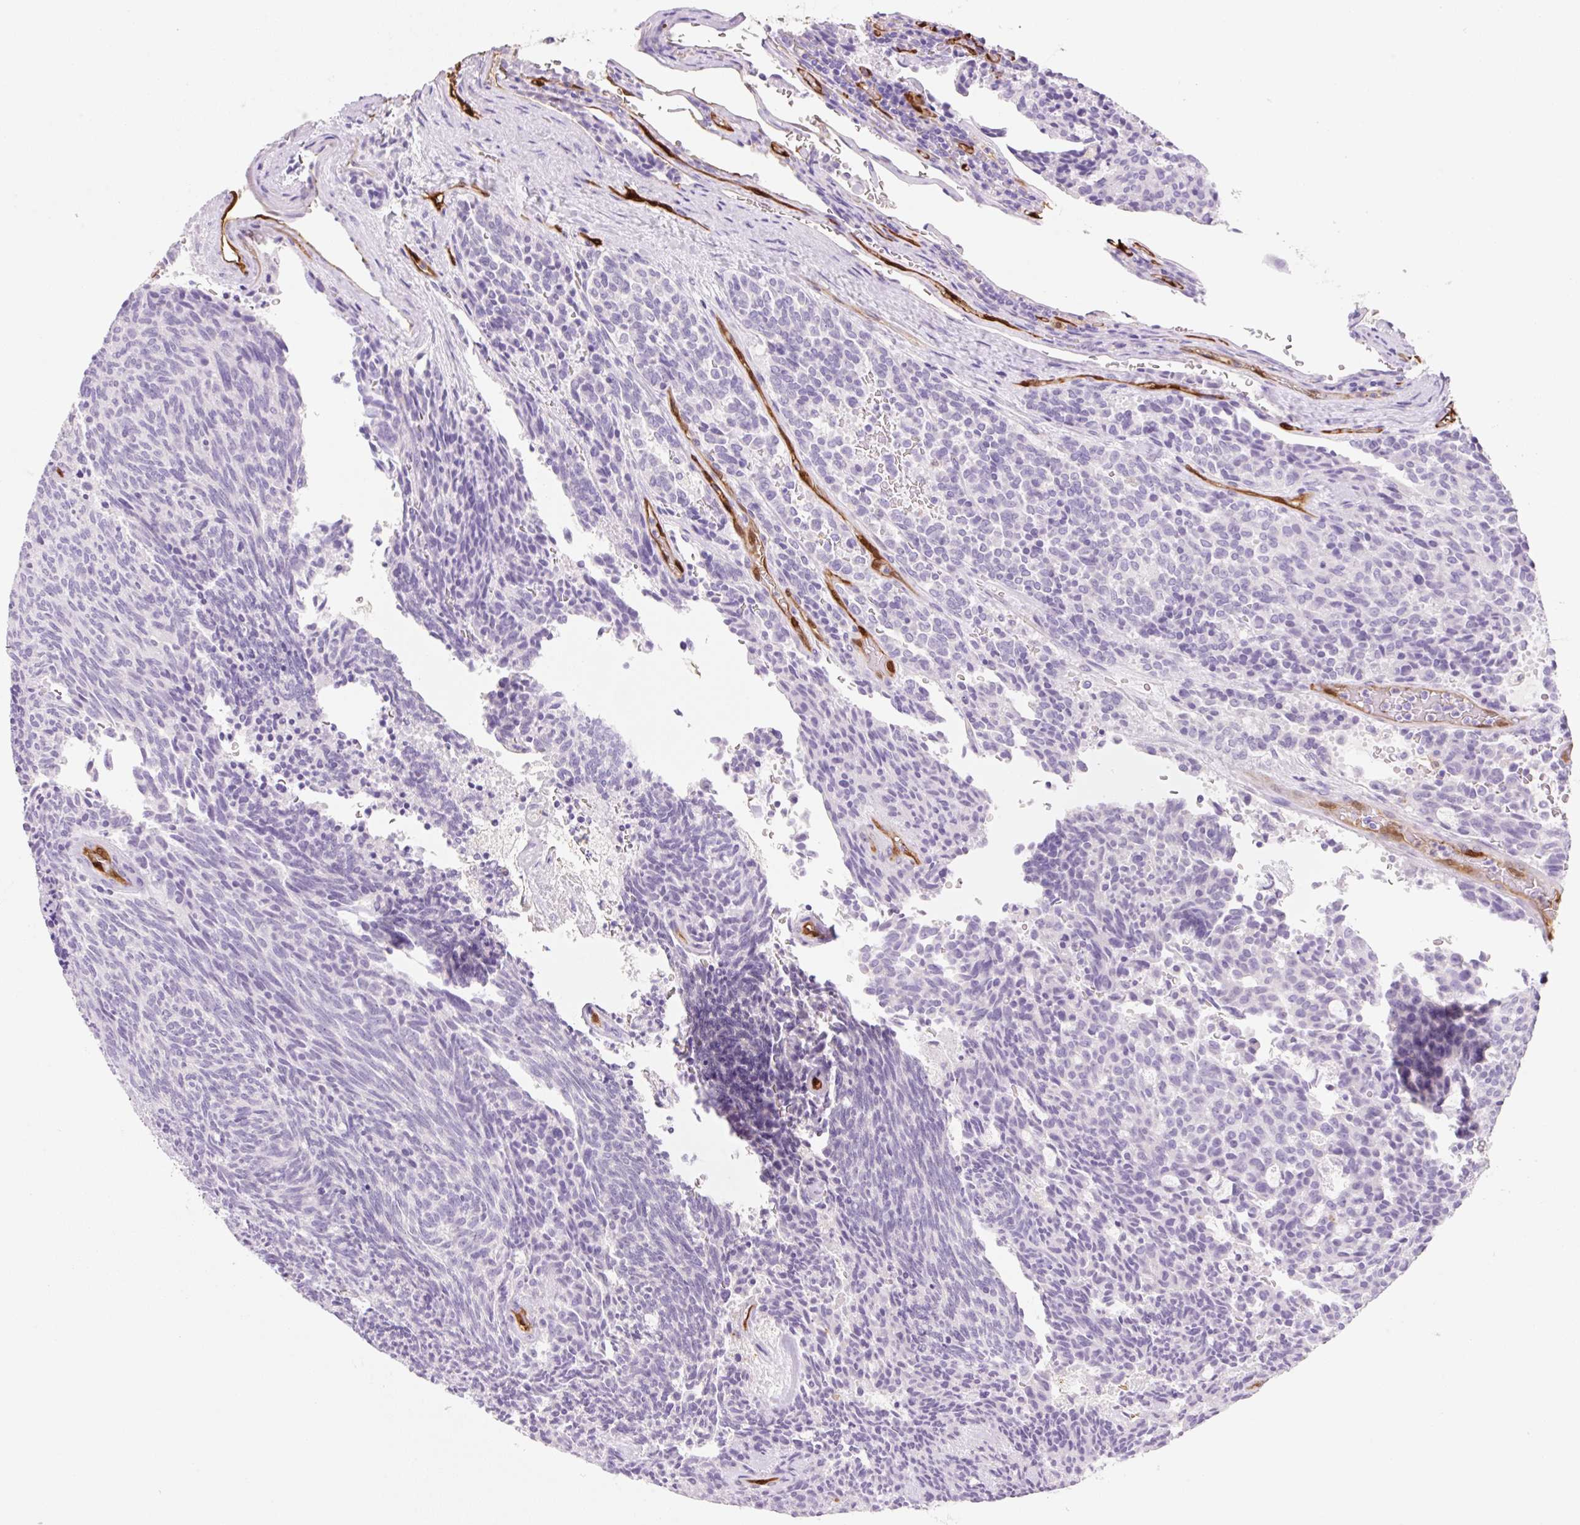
{"staining": {"intensity": "negative", "quantity": "none", "location": "none"}, "tissue": "carcinoid", "cell_type": "Tumor cells", "image_type": "cancer", "snomed": [{"axis": "morphology", "description": "Carcinoid, malignant, NOS"}, {"axis": "topography", "description": "Pancreas"}], "caption": "Tumor cells show no significant positivity in carcinoid (malignant). (DAB (3,3'-diaminobenzidine) IHC, high magnification).", "gene": "FABP5", "patient": {"sex": "female", "age": 54}}